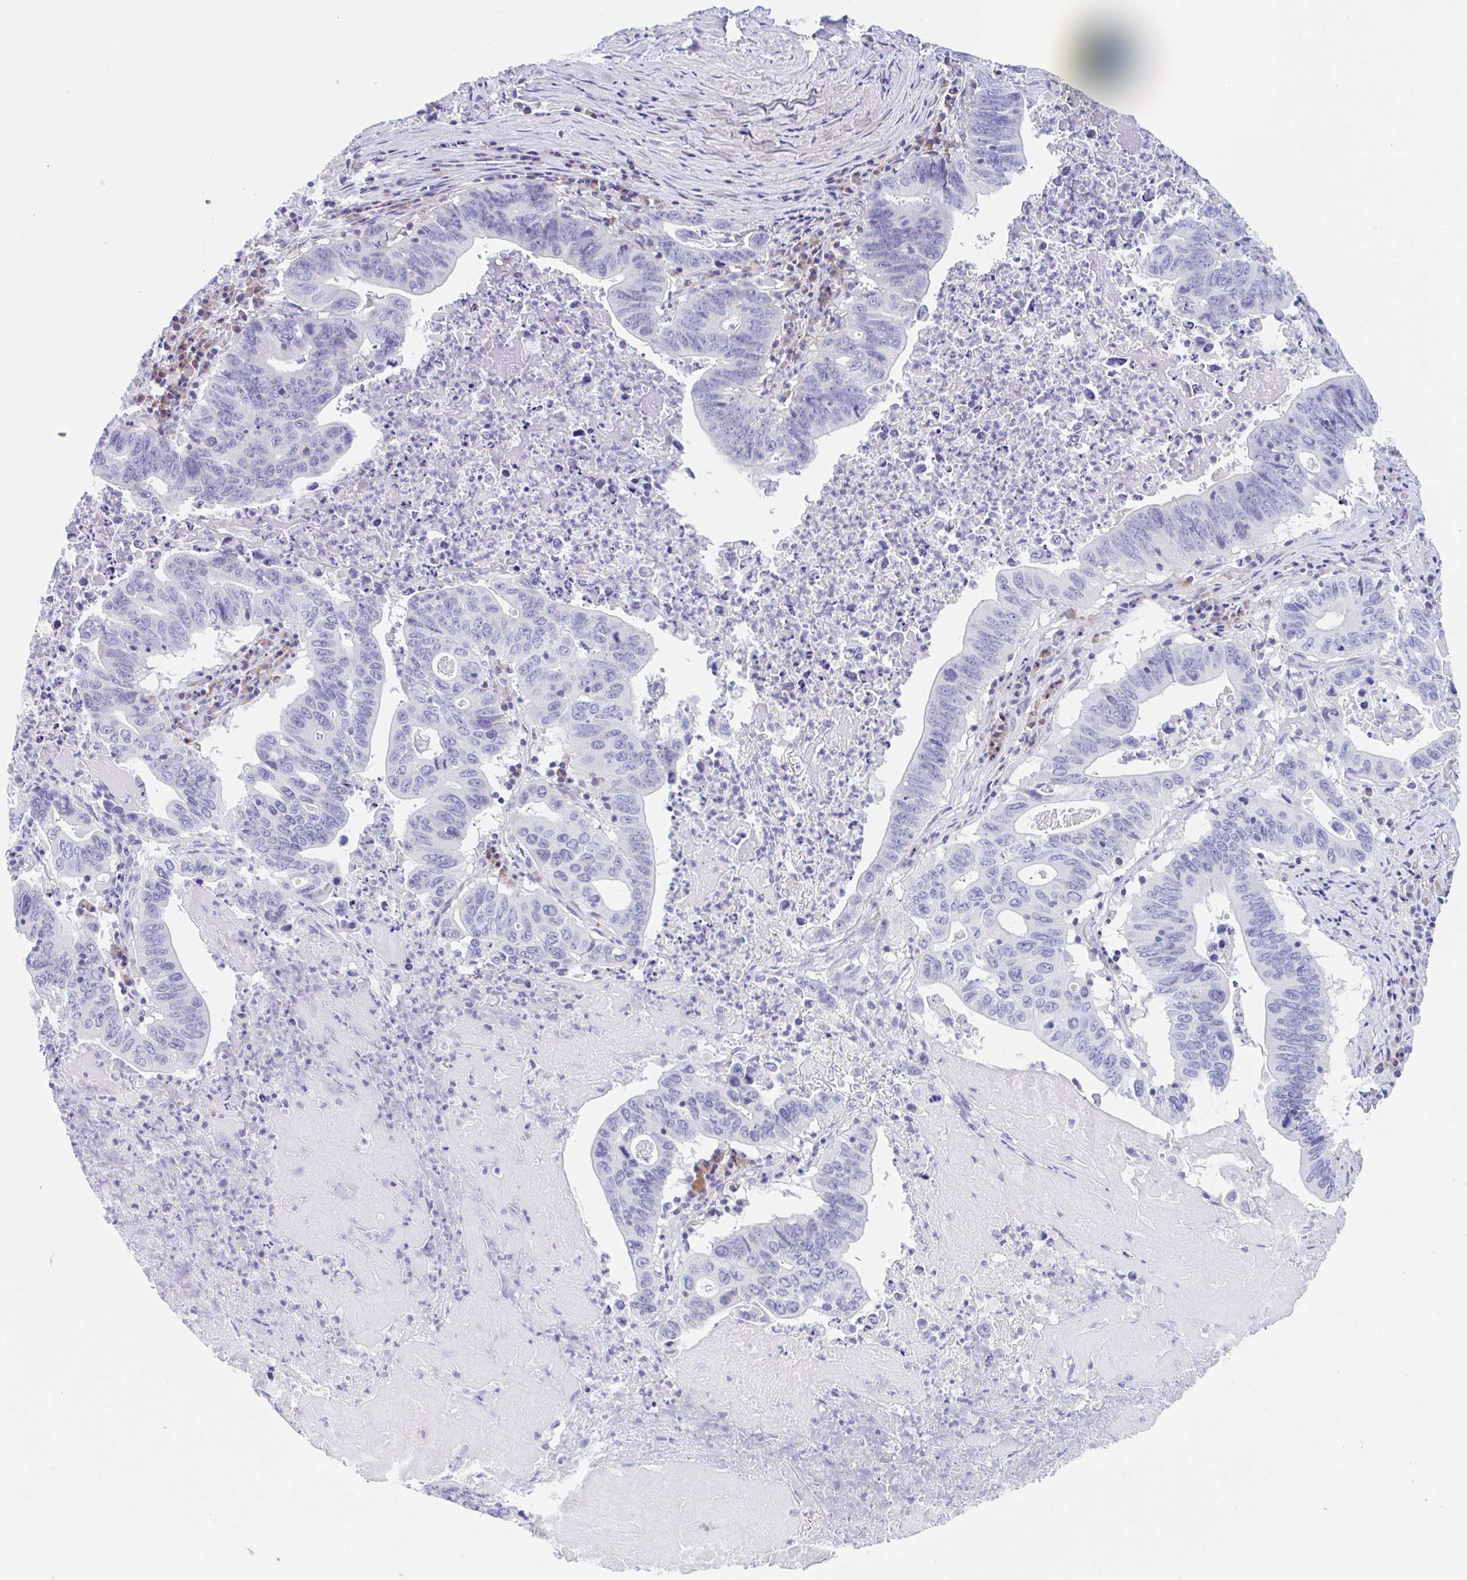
{"staining": {"intensity": "negative", "quantity": "none", "location": "none"}, "tissue": "lung cancer", "cell_type": "Tumor cells", "image_type": "cancer", "snomed": [{"axis": "morphology", "description": "Adenocarcinoma, NOS"}, {"axis": "topography", "description": "Lung"}], "caption": "Immunohistochemistry (IHC) of lung cancer demonstrates no positivity in tumor cells. Brightfield microscopy of IHC stained with DAB (3,3'-diaminobenzidine) (brown) and hematoxylin (blue), captured at high magnification.", "gene": "ANKRD9", "patient": {"sex": "female", "age": 60}}